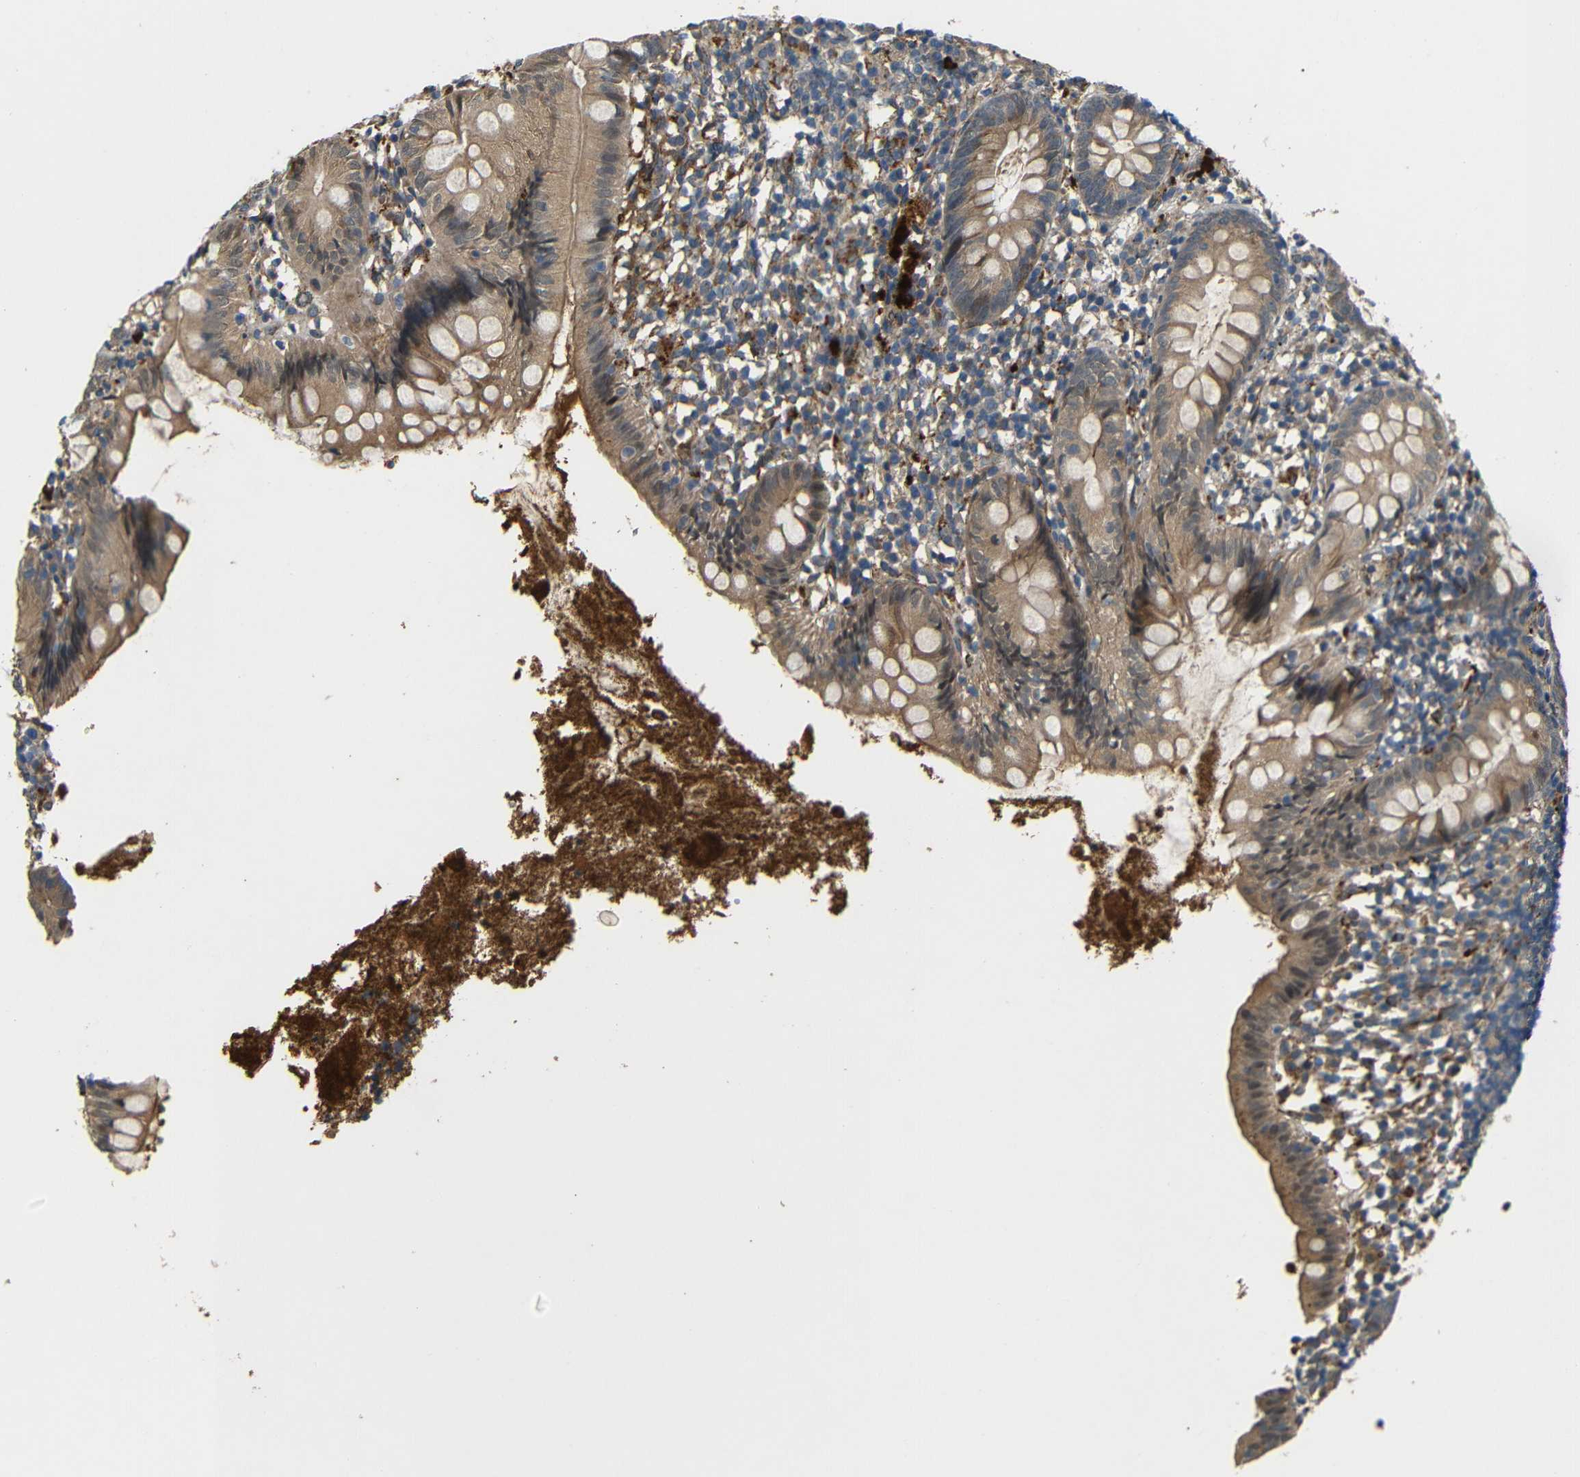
{"staining": {"intensity": "moderate", "quantity": ">75%", "location": "cytoplasmic/membranous,nuclear"}, "tissue": "appendix", "cell_type": "Glandular cells", "image_type": "normal", "snomed": [{"axis": "morphology", "description": "Normal tissue, NOS"}, {"axis": "topography", "description": "Appendix"}], "caption": "This is a micrograph of immunohistochemistry staining of unremarkable appendix, which shows moderate positivity in the cytoplasmic/membranous,nuclear of glandular cells.", "gene": "ATP7A", "patient": {"sex": "female", "age": 20}}